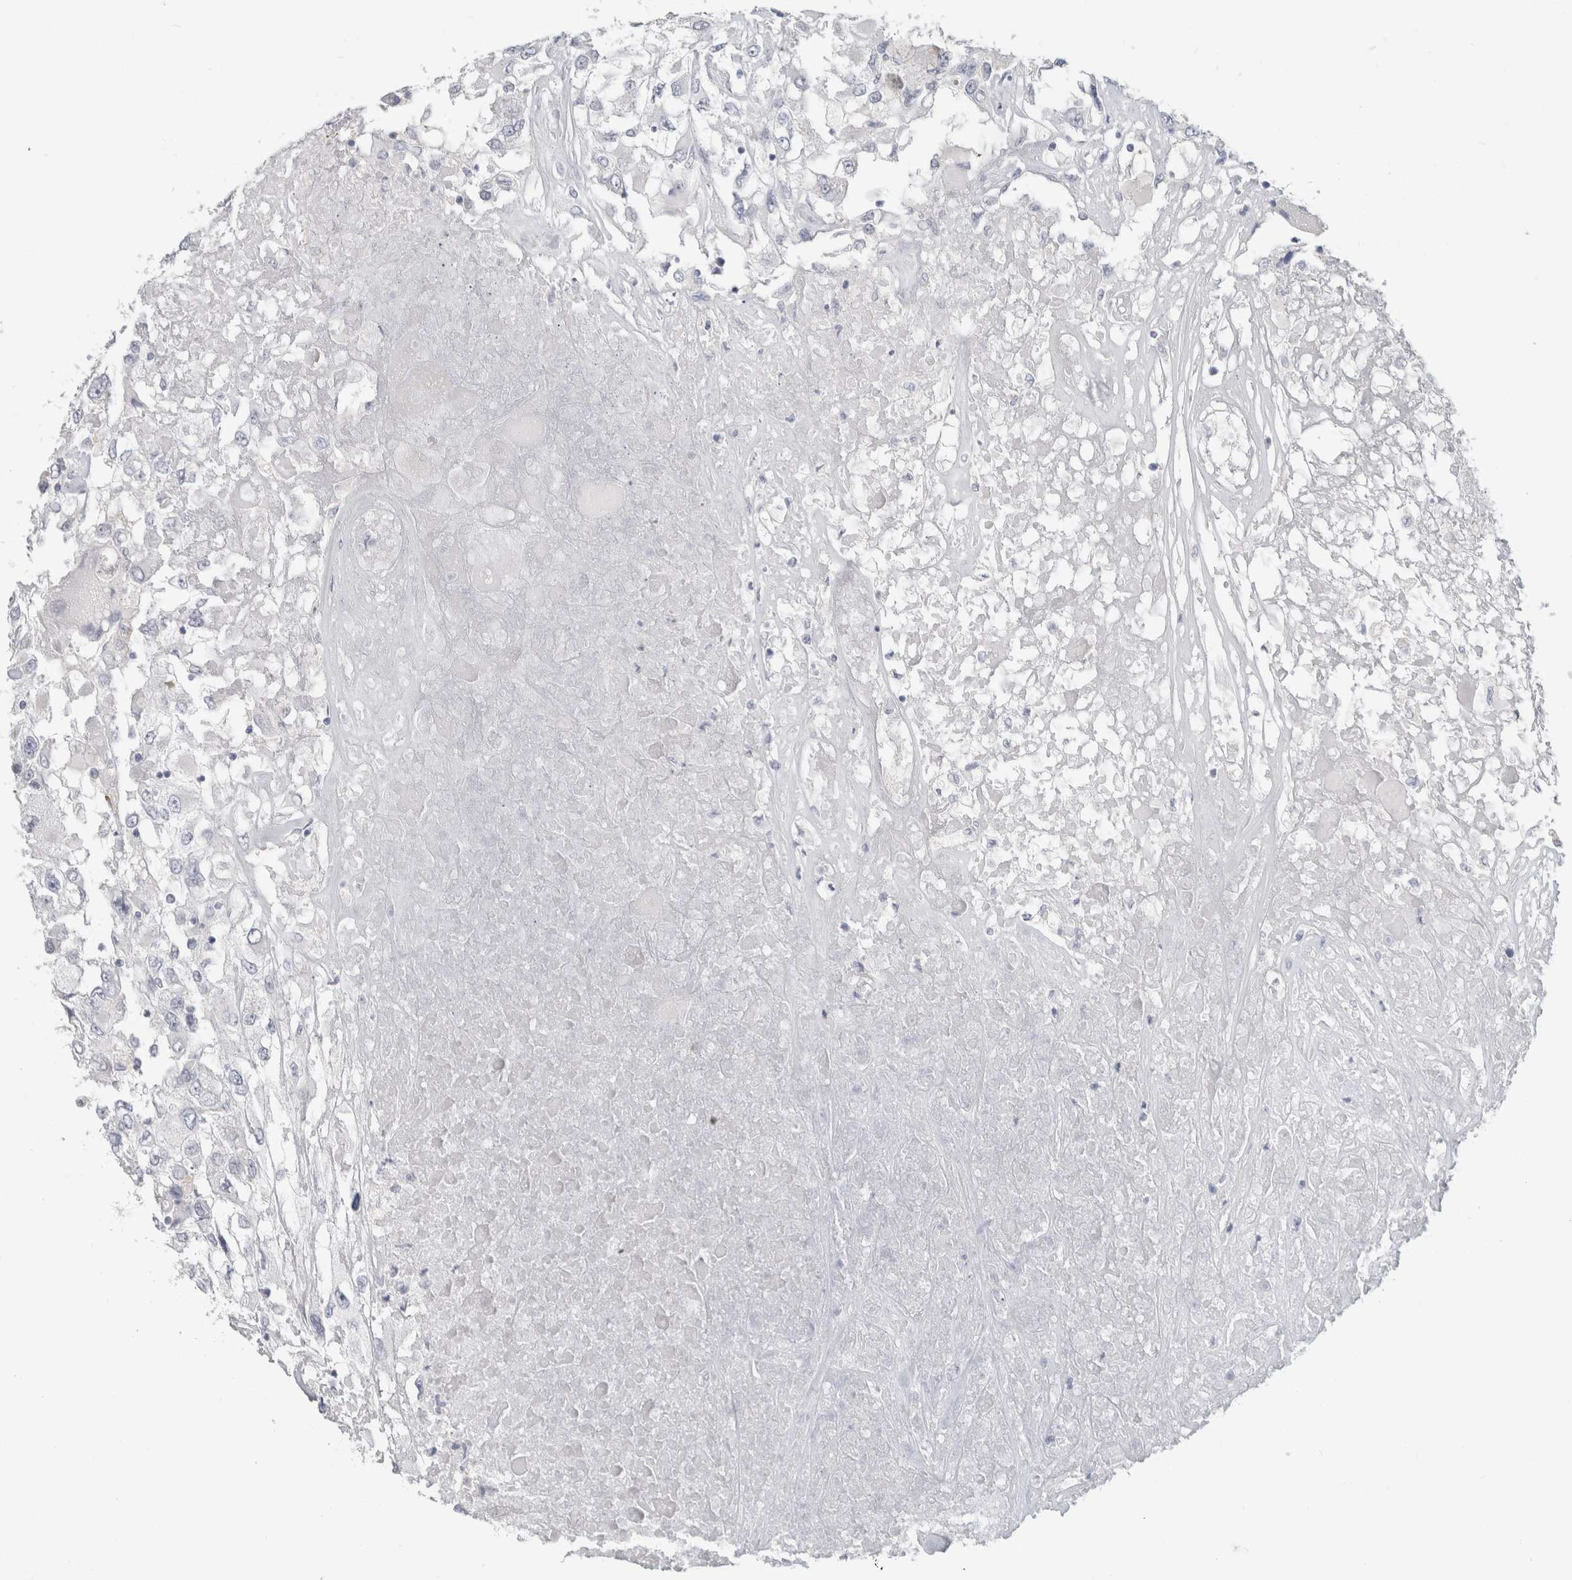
{"staining": {"intensity": "negative", "quantity": "none", "location": "none"}, "tissue": "renal cancer", "cell_type": "Tumor cells", "image_type": "cancer", "snomed": [{"axis": "morphology", "description": "Adenocarcinoma, NOS"}, {"axis": "topography", "description": "Kidney"}], "caption": "This is an immunohistochemistry micrograph of human adenocarcinoma (renal). There is no positivity in tumor cells.", "gene": "SLC6A1", "patient": {"sex": "female", "age": 52}}